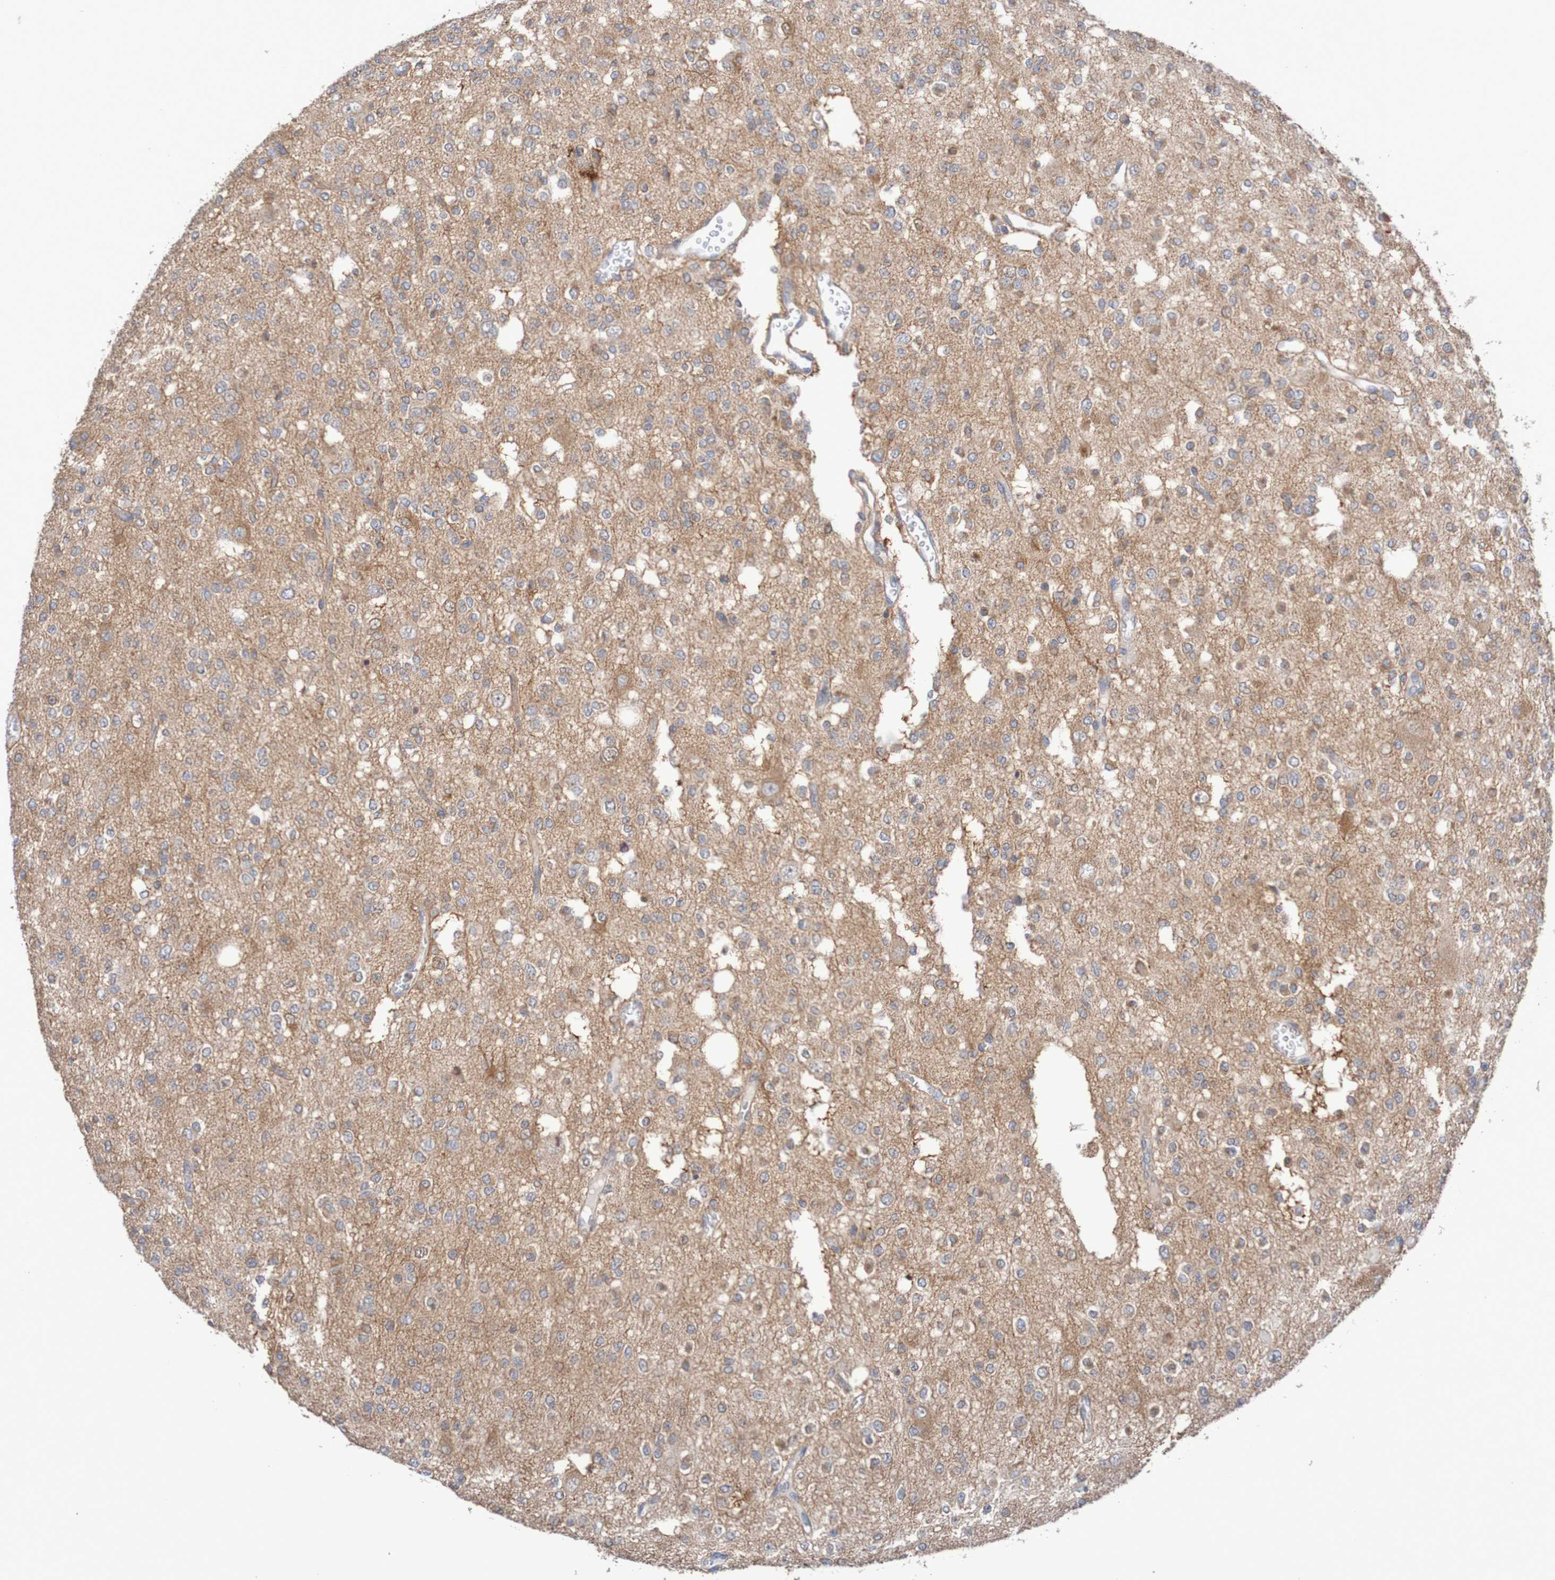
{"staining": {"intensity": "moderate", "quantity": "<25%", "location": "cytoplasmic/membranous"}, "tissue": "glioma", "cell_type": "Tumor cells", "image_type": "cancer", "snomed": [{"axis": "morphology", "description": "Glioma, malignant, Low grade"}, {"axis": "topography", "description": "Brain"}], "caption": "Approximately <25% of tumor cells in human glioma demonstrate moderate cytoplasmic/membranous protein positivity as visualized by brown immunohistochemical staining.", "gene": "C3orf18", "patient": {"sex": "male", "age": 38}}